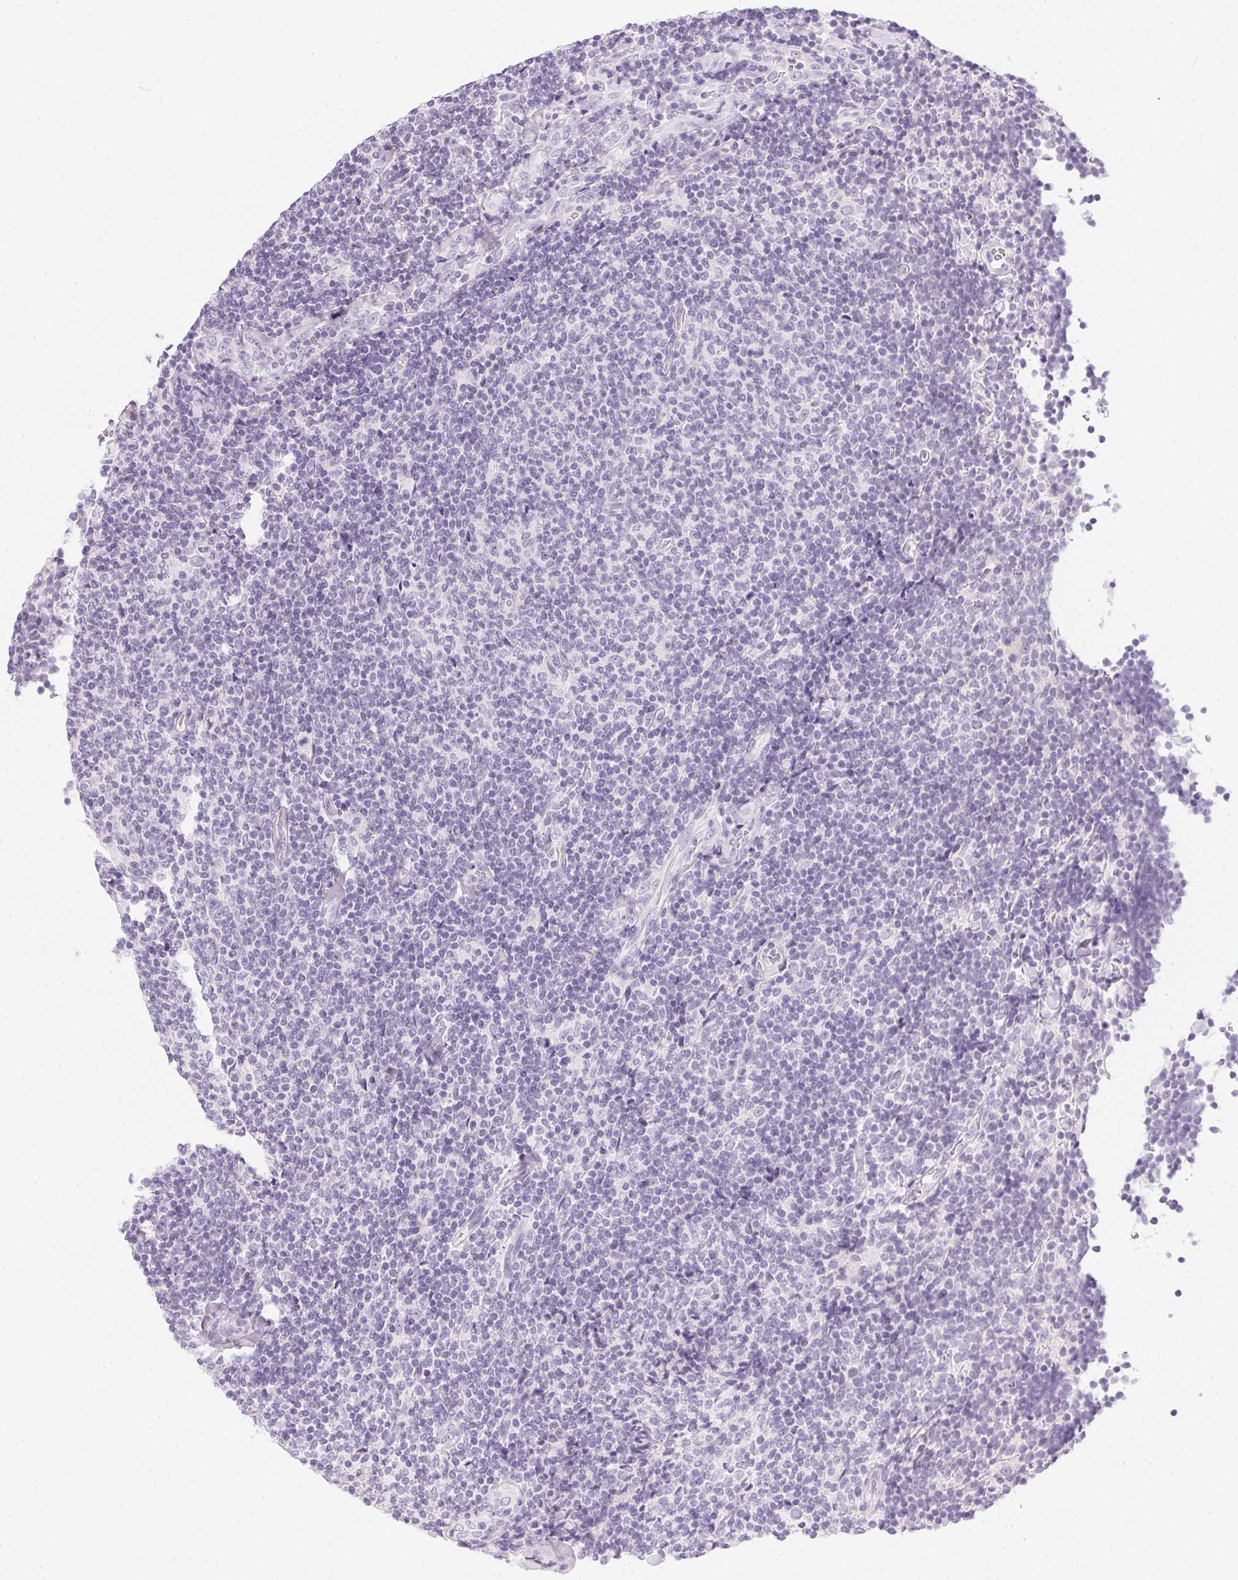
{"staining": {"intensity": "negative", "quantity": "none", "location": "none"}, "tissue": "lymphoma", "cell_type": "Tumor cells", "image_type": "cancer", "snomed": [{"axis": "morphology", "description": "Malignant lymphoma, non-Hodgkin's type, Low grade"}, {"axis": "topography", "description": "Lymph node"}], "caption": "The histopathology image reveals no significant staining in tumor cells of low-grade malignant lymphoma, non-Hodgkin's type.", "gene": "PPY", "patient": {"sex": "male", "age": 52}}